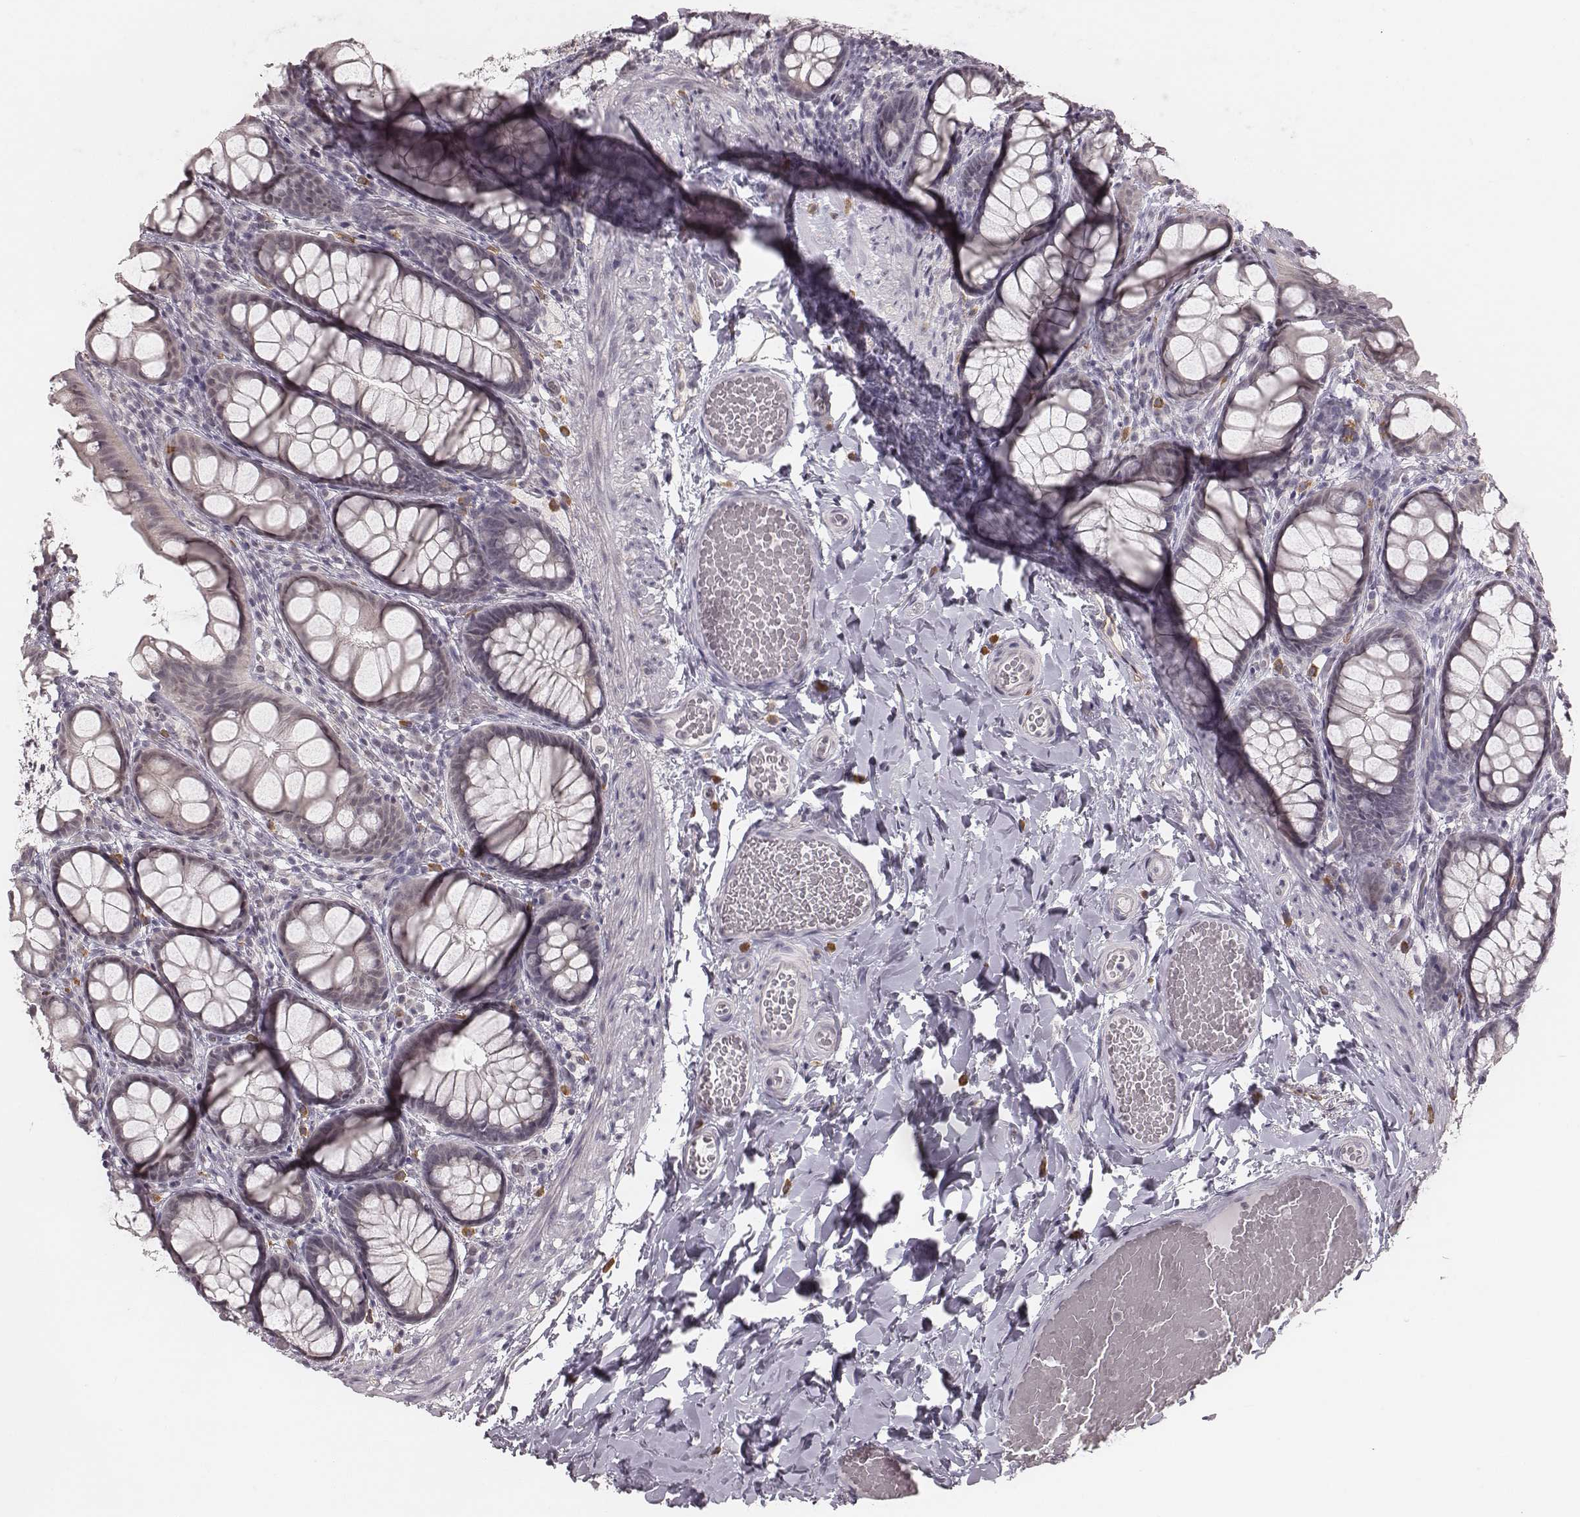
{"staining": {"intensity": "negative", "quantity": "none", "location": "none"}, "tissue": "colon", "cell_type": "Endothelial cells", "image_type": "normal", "snomed": [{"axis": "morphology", "description": "Normal tissue, NOS"}, {"axis": "topography", "description": "Colon"}], "caption": "The photomicrograph displays no staining of endothelial cells in normal colon. The staining is performed using DAB (3,3'-diaminobenzidine) brown chromogen with nuclei counter-stained in using hematoxylin.", "gene": "RPGRIP1", "patient": {"sex": "male", "age": 47}}